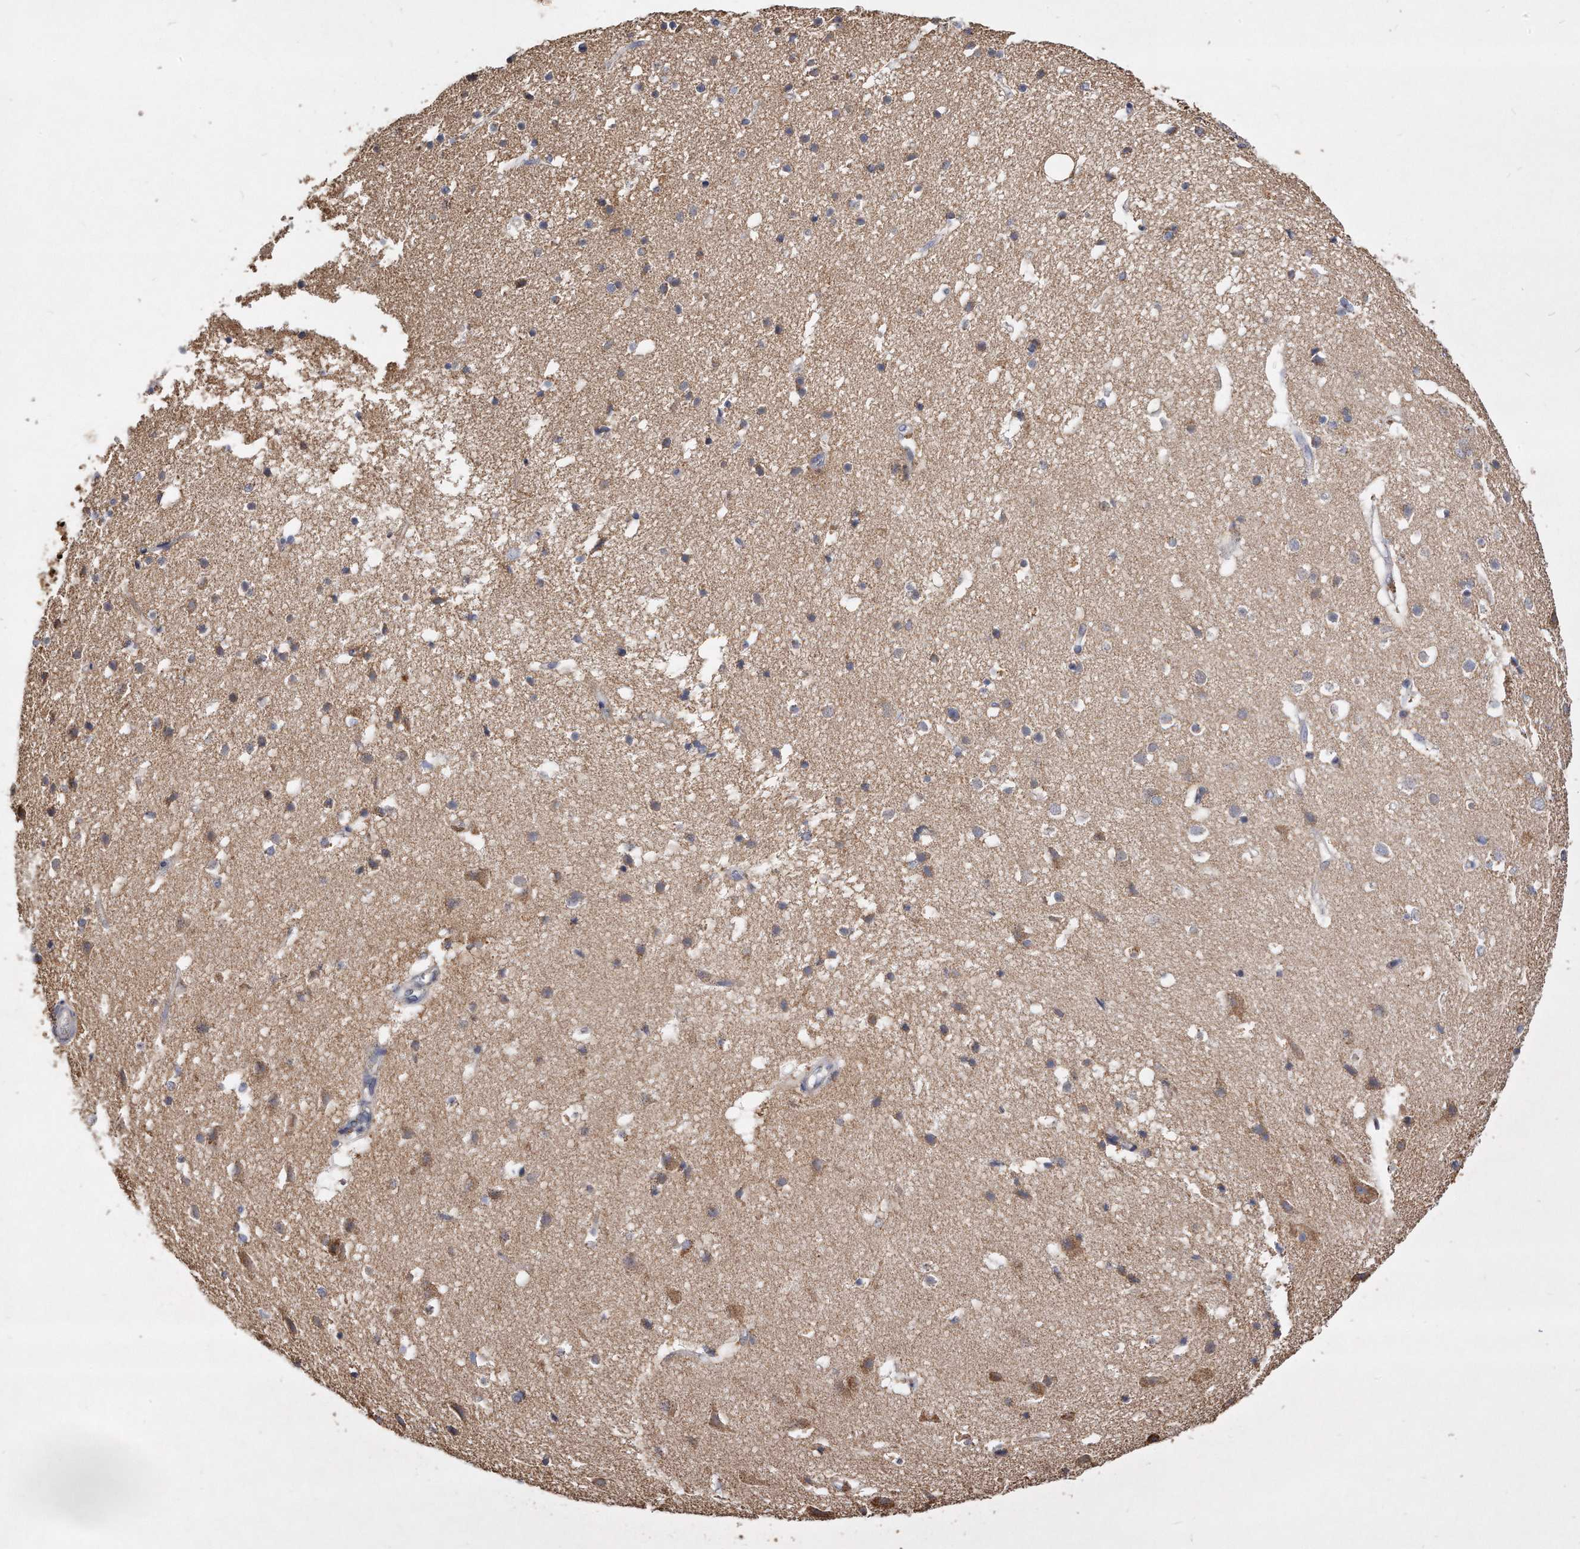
{"staining": {"intensity": "weak", "quantity": "<25%", "location": "cytoplasmic/membranous"}, "tissue": "cerebral cortex", "cell_type": "Endothelial cells", "image_type": "normal", "snomed": [{"axis": "morphology", "description": "Normal tissue, NOS"}, {"axis": "topography", "description": "Cerebral cortex"}], "caption": "A micrograph of cerebral cortex stained for a protein demonstrates no brown staining in endothelial cells. (Immunohistochemistry (ihc), brightfield microscopy, high magnification).", "gene": "PPP5C", "patient": {"sex": "male", "age": 54}}